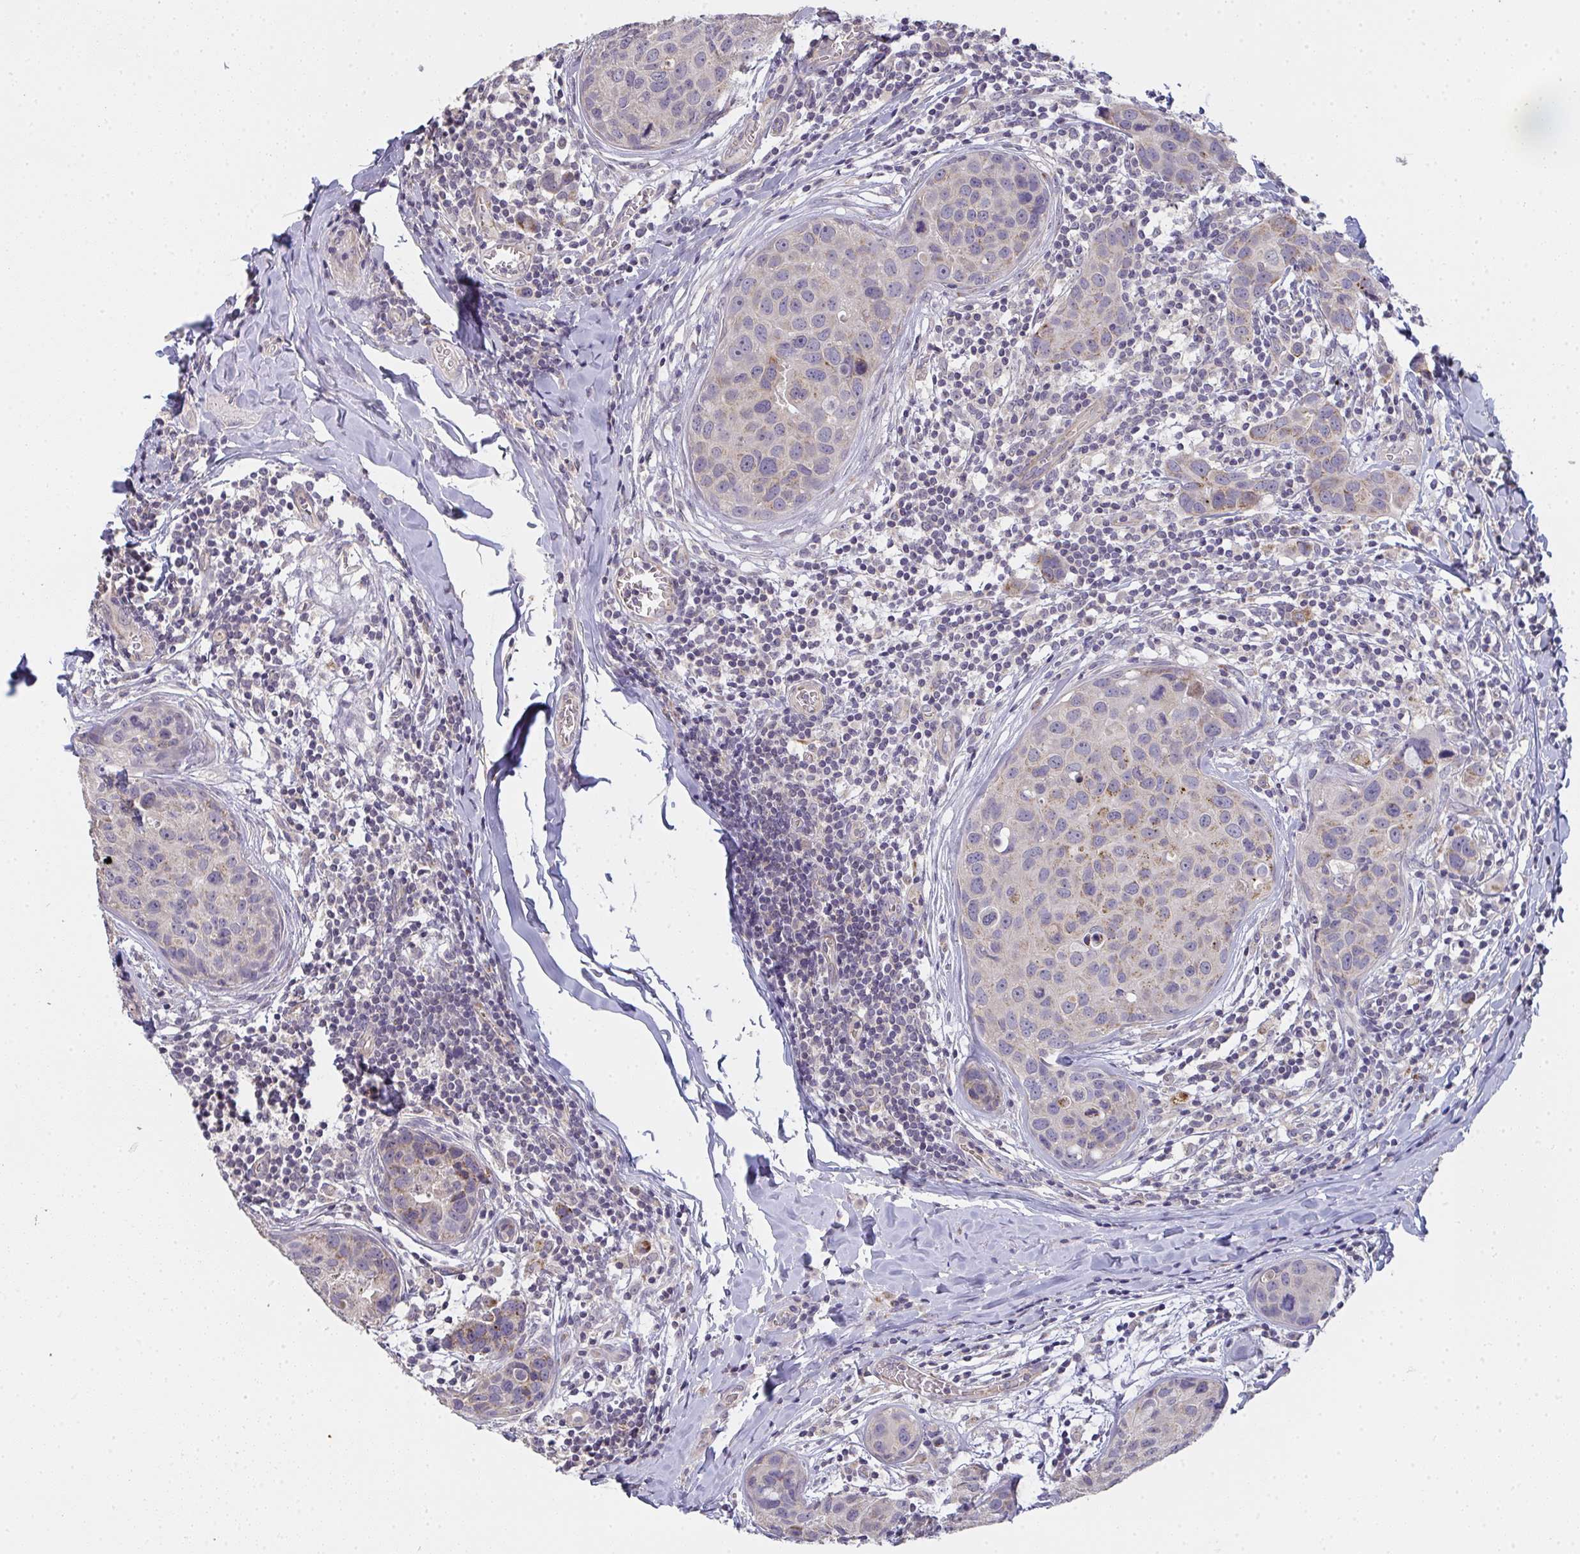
{"staining": {"intensity": "weak", "quantity": "<25%", "location": "cytoplasmic/membranous"}, "tissue": "breast cancer", "cell_type": "Tumor cells", "image_type": "cancer", "snomed": [{"axis": "morphology", "description": "Duct carcinoma"}, {"axis": "topography", "description": "Breast"}], "caption": "DAB immunohistochemical staining of human breast cancer demonstrates no significant expression in tumor cells.", "gene": "TMEM219", "patient": {"sex": "female", "age": 24}}